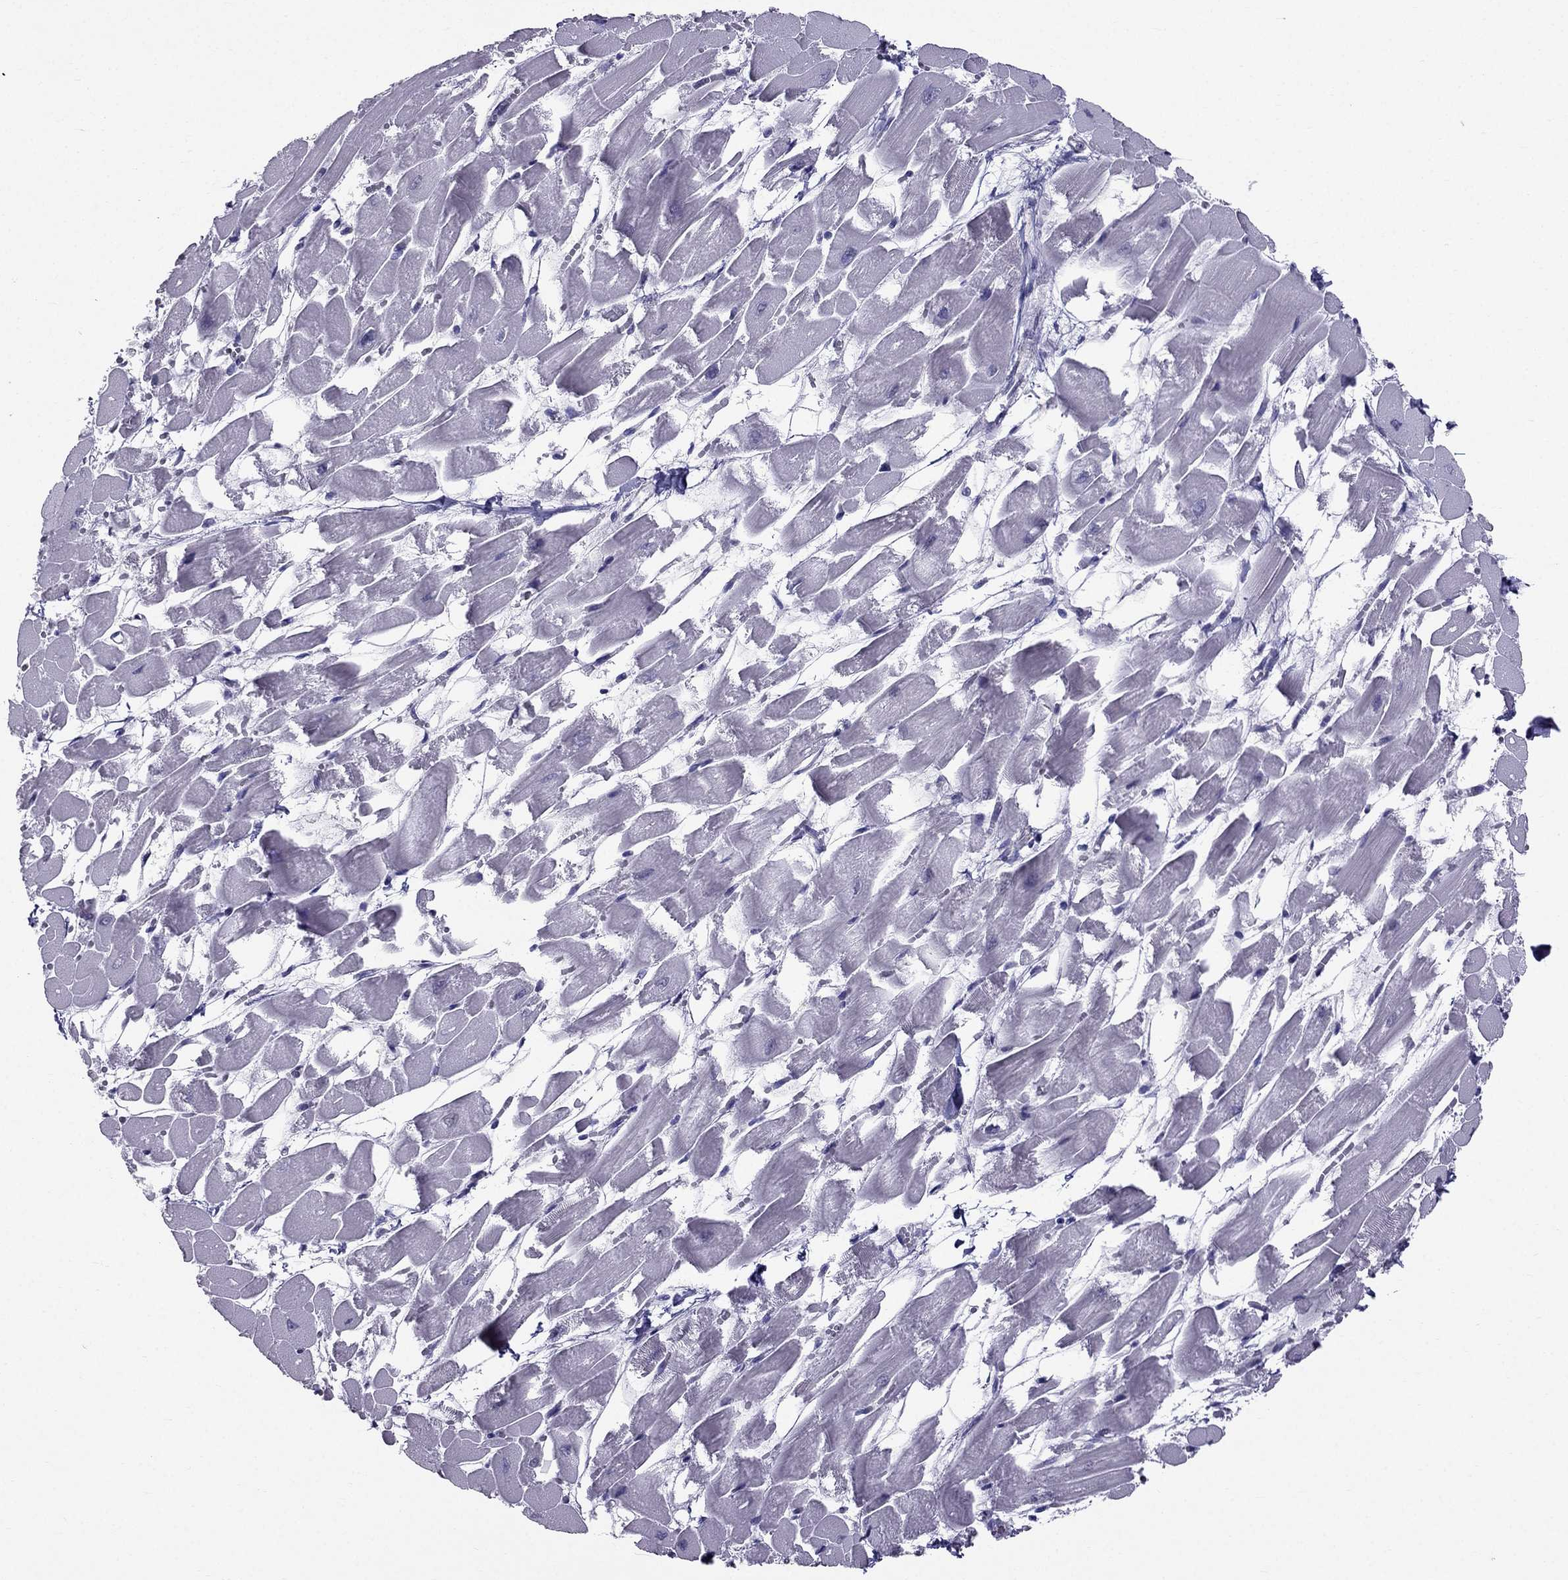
{"staining": {"intensity": "negative", "quantity": "none", "location": "none"}, "tissue": "heart muscle", "cell_type": "Cardiomyocytes", "image_type": "normal", "snomed": [{"axis": "morphology", "description": "Normal tissue, NOS"}, {"axis": "topography", "description": "Heart"}], "caption": "Immunohistochemistry (IHC) micrograph of unremarkable heart muscle: heart muscle stained with DAB (3,3'-diaminobenzidine) reveals no significant protein expression in cardiomyocytes.", "gene": "AAK1", "patient": {"sex": "female", "age": 52}}